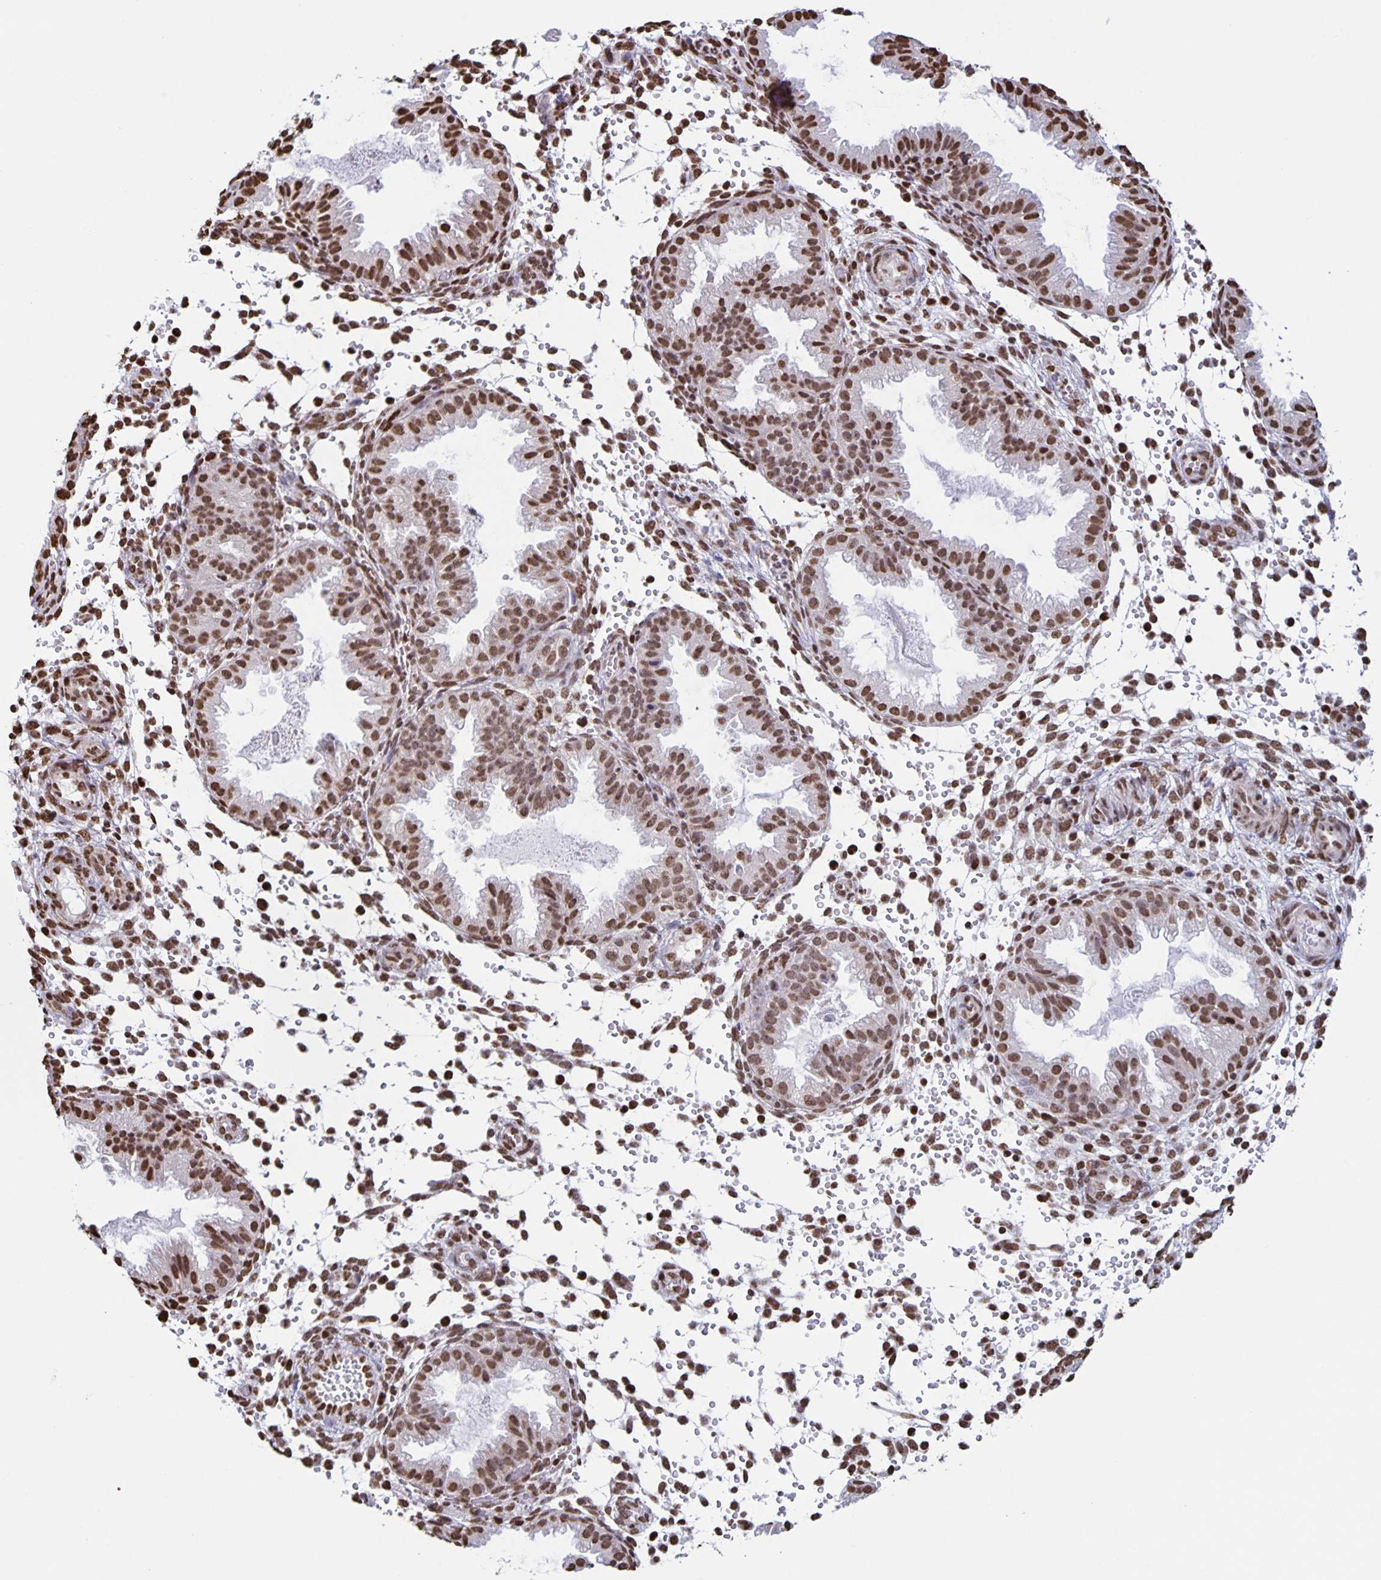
{"staining": {"intensity": "moderate", "quantity": "25%-75%", "location": "nuclear"}, "tissue": "endometrium", "cell_type": "Cells in endometrial stroma", "image_type": "normal", "snomed": [{"axis": "morphology", "description": "Normal tissue, NOS"}, {"axis": "topography", "description": "Endometrium"}], "caption": "Moderate nuclear positivity is appreciated in approximately 25%-75% of cells in endometrial stroma in normal endometrium.", "gene": "DUT", "patient": {"sex": "female", "age": 33}}